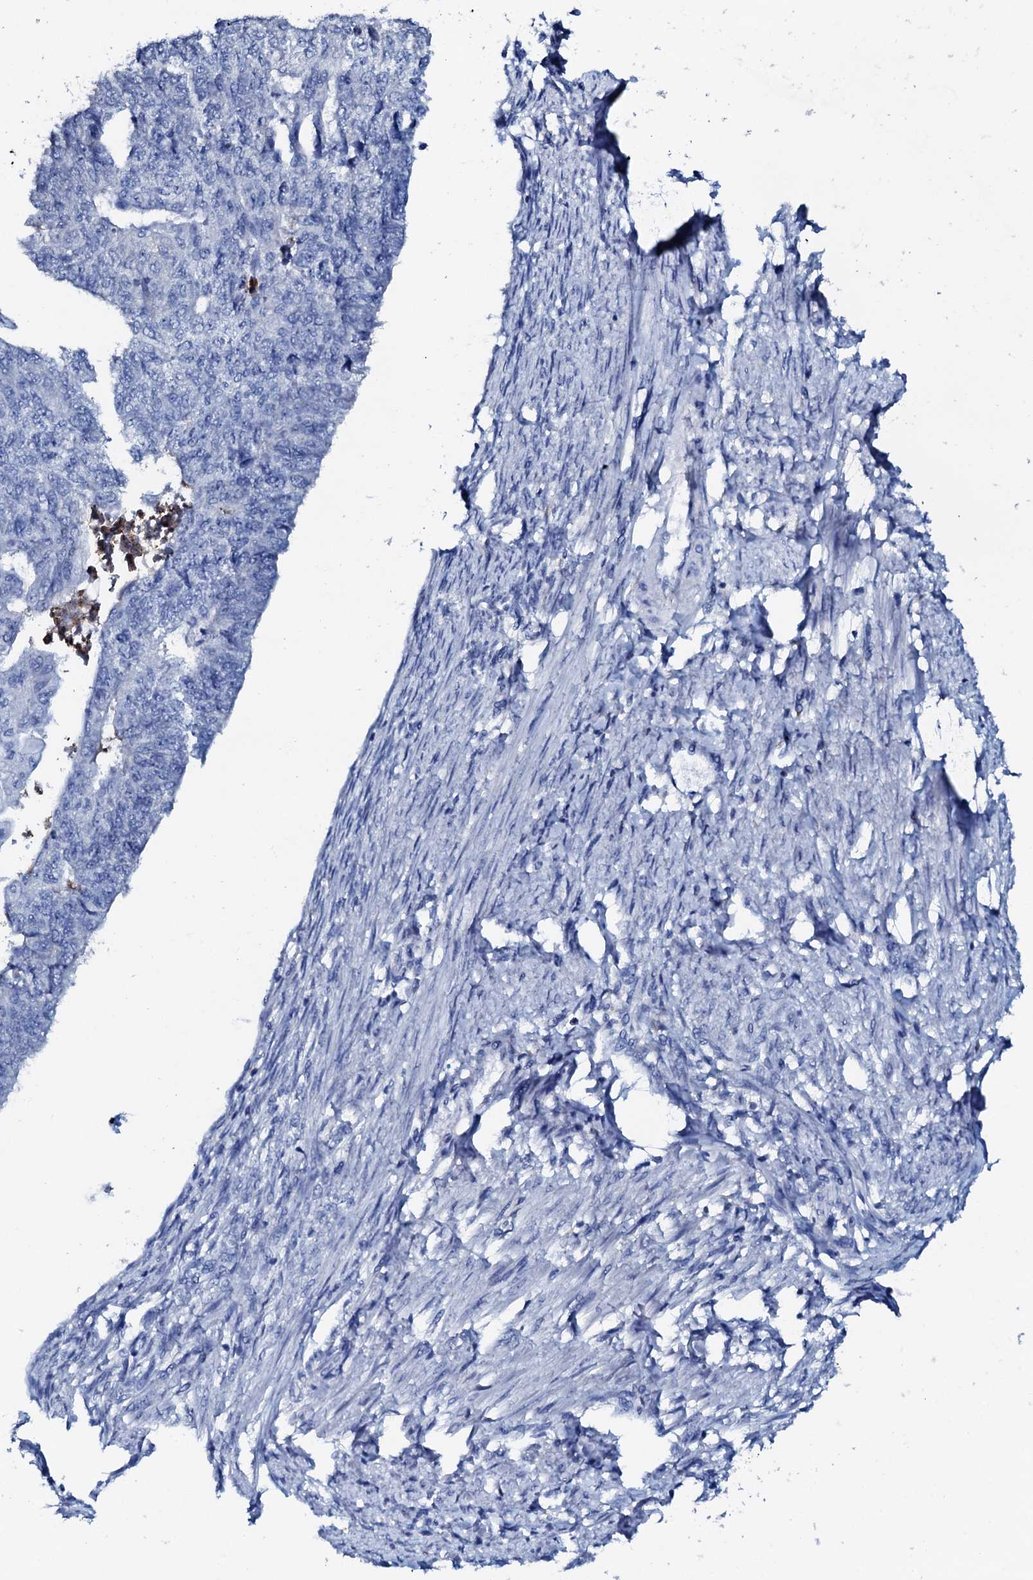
{"staining": {"intensity": "negative", "quantity": "none", "location": "none"}, "tissue": "endometrial cancer", "cell_type": "Tumor cells", "image_type": "cancer", "snomed": [{"axis": "morphology", "description": "Adenocarcinoma, NOS"}, {"axis": "topography", "description": "Endometrium"}], "caption": "Immunohistochemistry photomicrograph of neoplastic tissue: human endometrial adenocarcinoma stained with DAB demonstrates no significant protein staining in tumor cells.", "gene": "AMER2", "patient": {"sex": "female", "age": 32}}